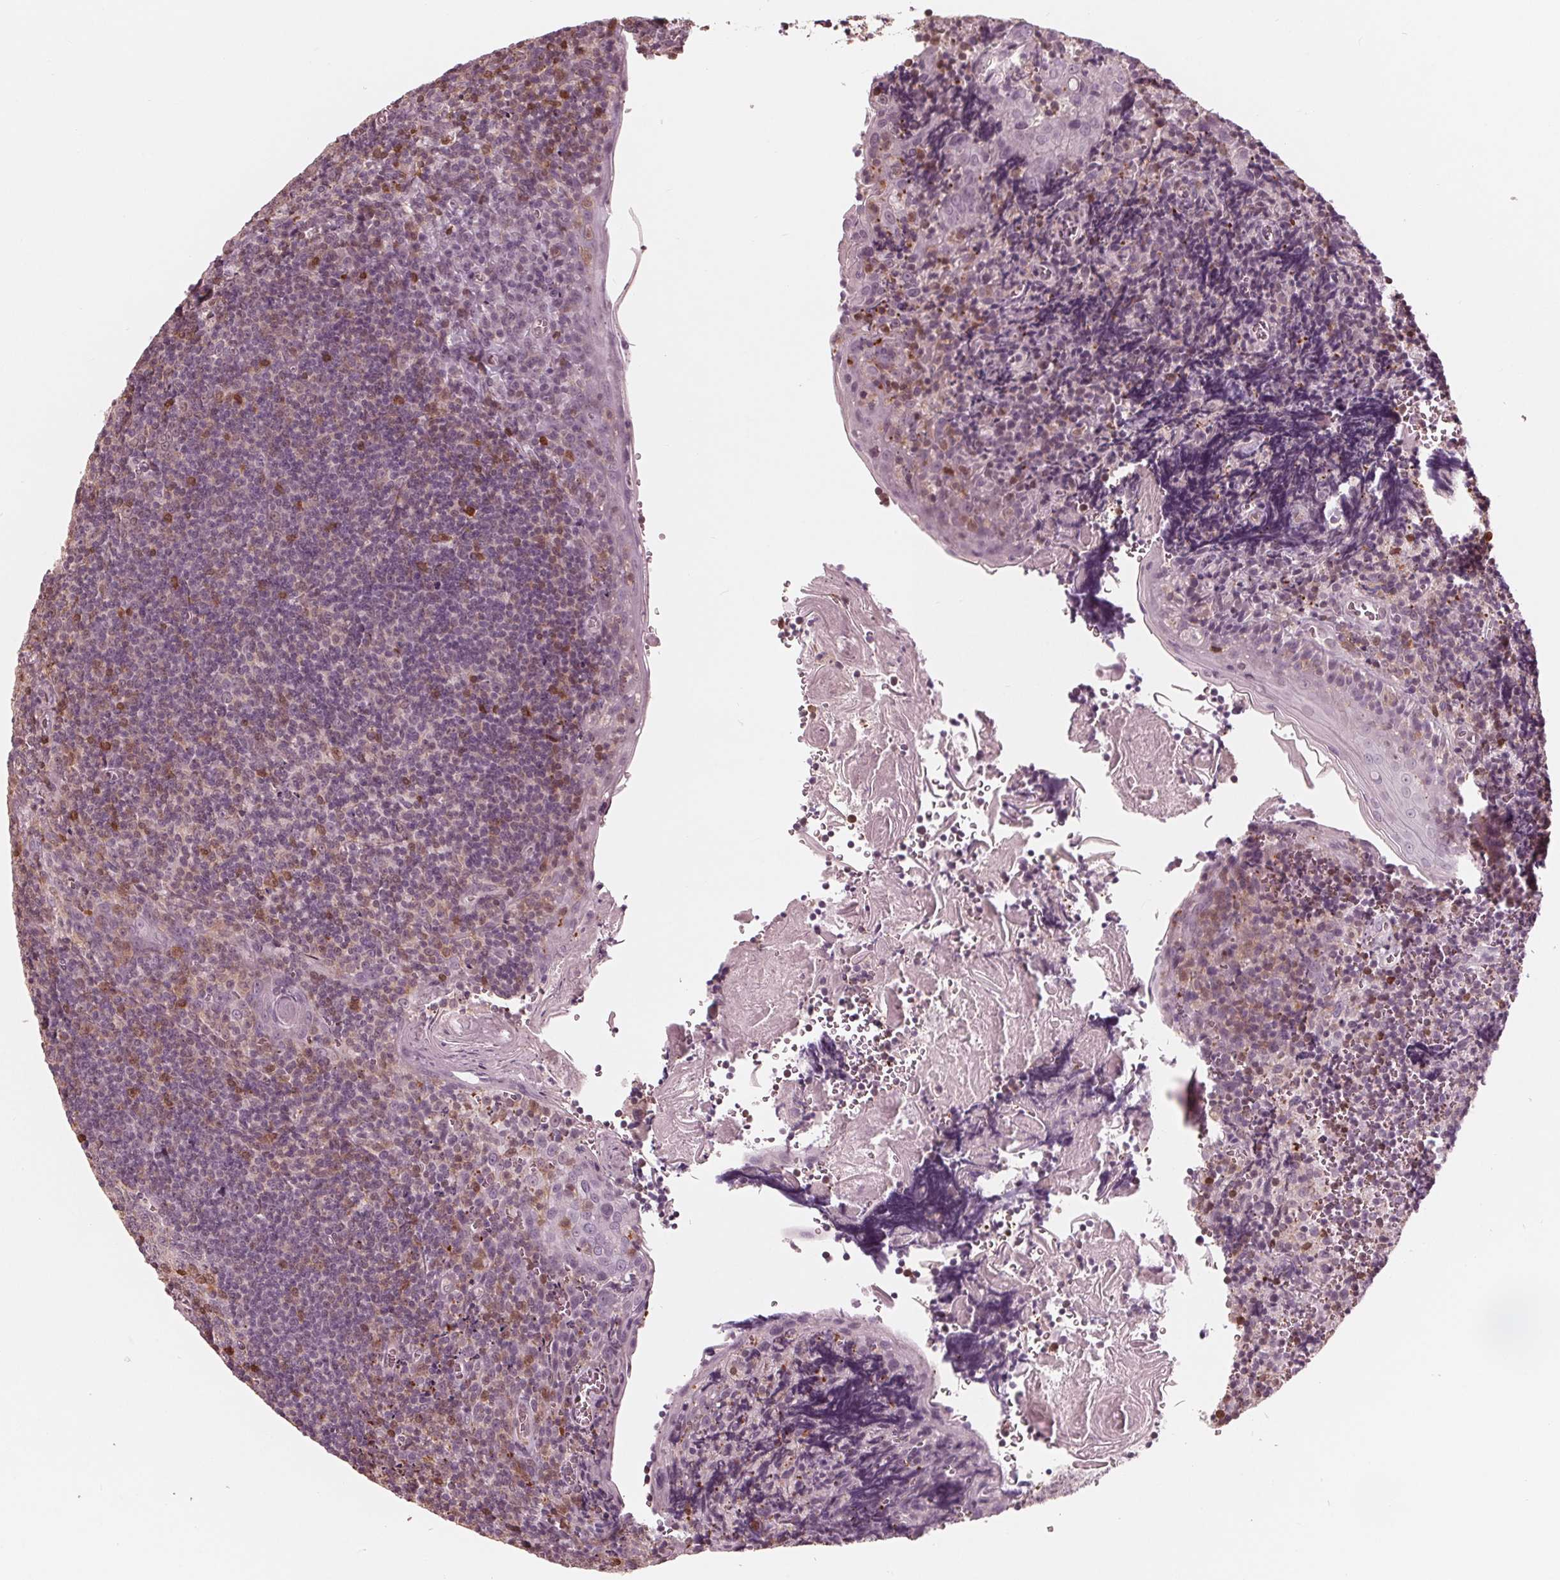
{"staining": {"intensity": "moderate", "quantity": "<25%", "location": "nuclear"}, "tissue": "tonsil", "cell_type": "Germinal center cells", "image_type": "normal", "snomed": [{"axis": "morphology", "description": "Normal tissue, NOS"}, {"axis": "morphology", "description": "Inflammation, NOS"}, {"axis": "topography", "description": "Tonsil"}], "caption": "Immunohistochemical staining of normal tonsil exhibits moderate nuclear protein staining in about <25% of germinal center cells.", "gene": "ING3", "patient": {"sex": "female", "age": 31}}